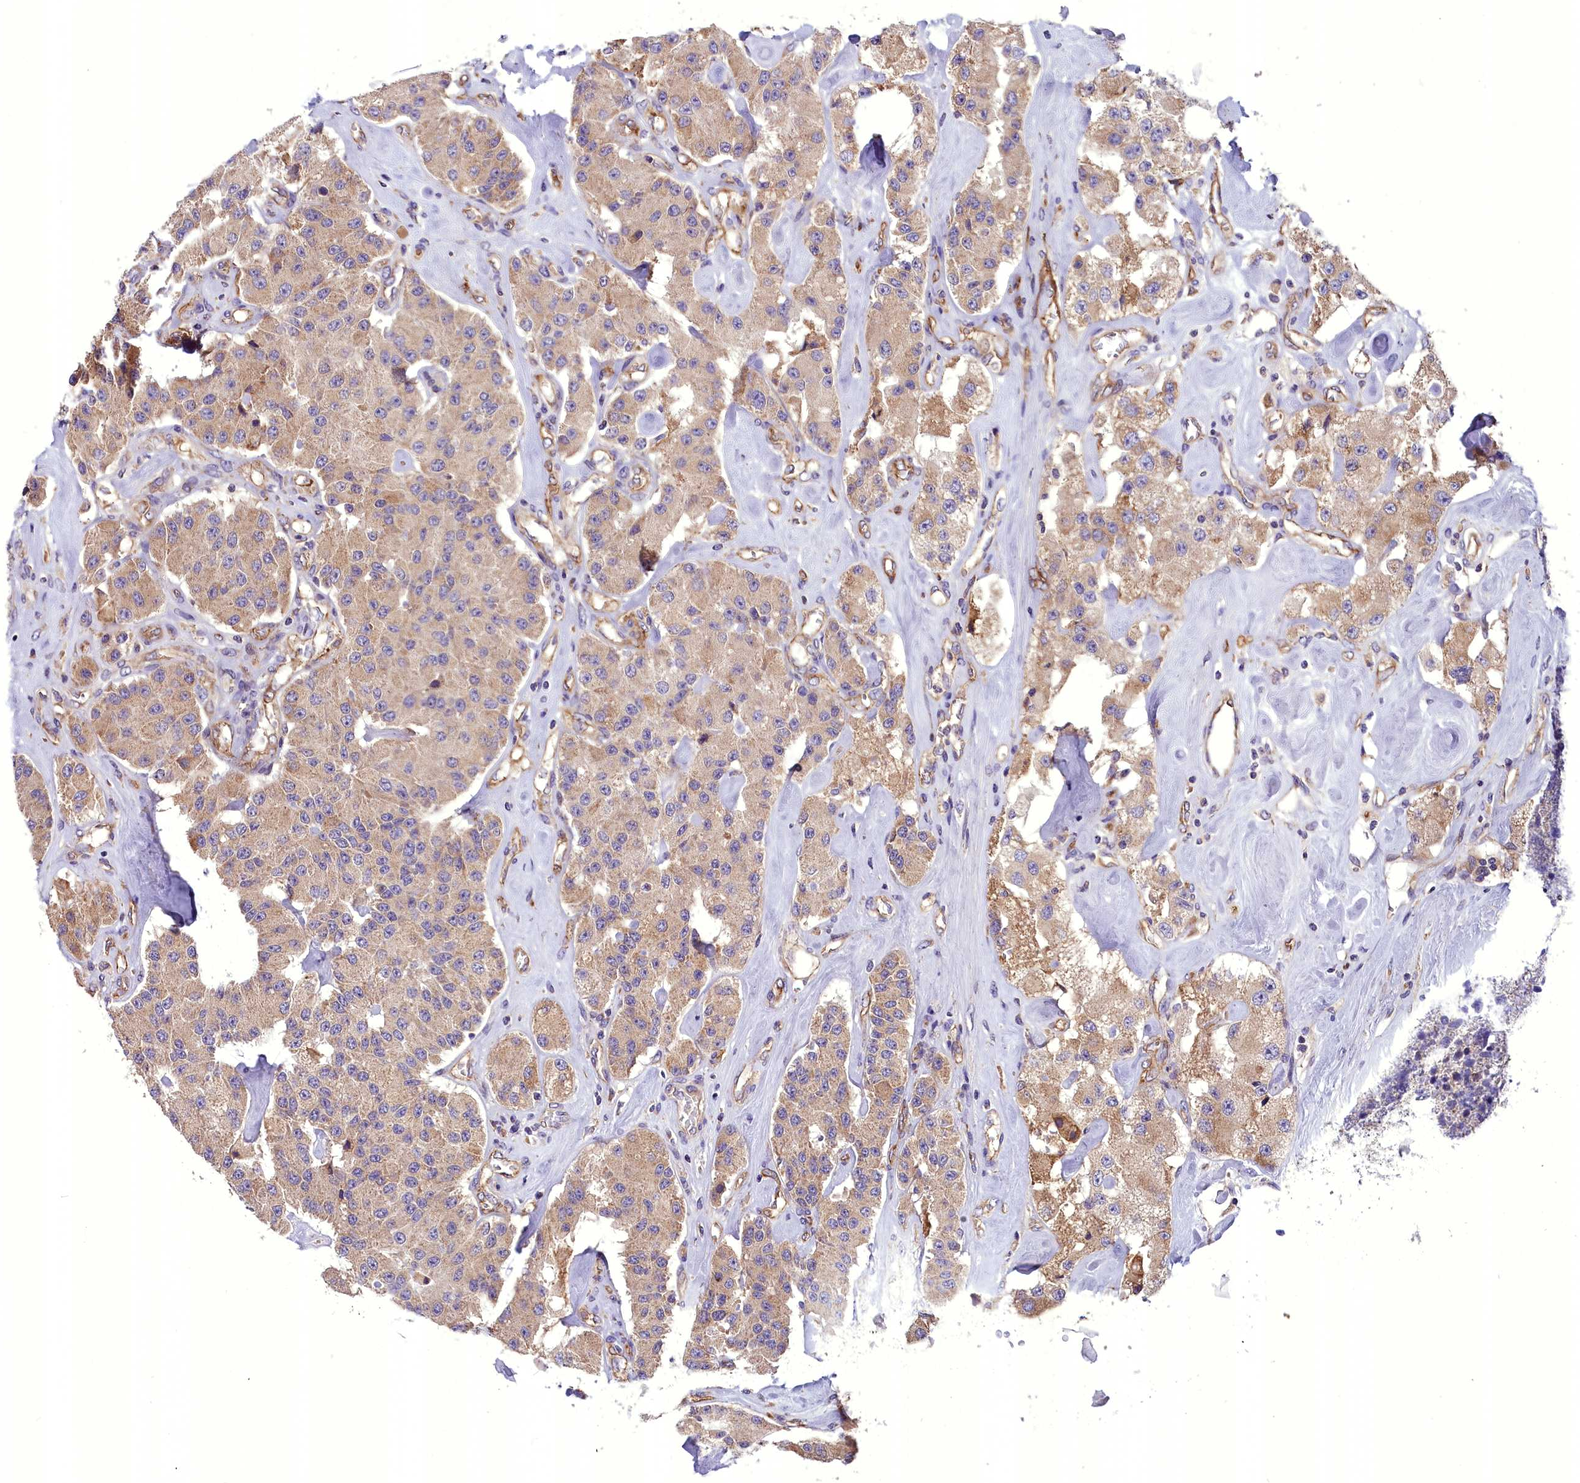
{"staining": {"intensity": "weak", "quantity": ">75%", "location": "cytoplasmic/membranous"}, "tissue": "carcinoid", "cell_type": "Tumor cells", "image_type": "cancer", "snomed": [{"axis": "morphology", "description": "Carcinoid, malignant, NOS"}, {"axis": "topography", "description": "Pancreas"}], "caption": "This histopathology image reveals IHC staining of carcinoid, with low weak cytoplasmic/membranous expression in approximately >75% of tumor cells.", "gene": "DNAJB9", "patient": {"sex": "male", "age": 41}}